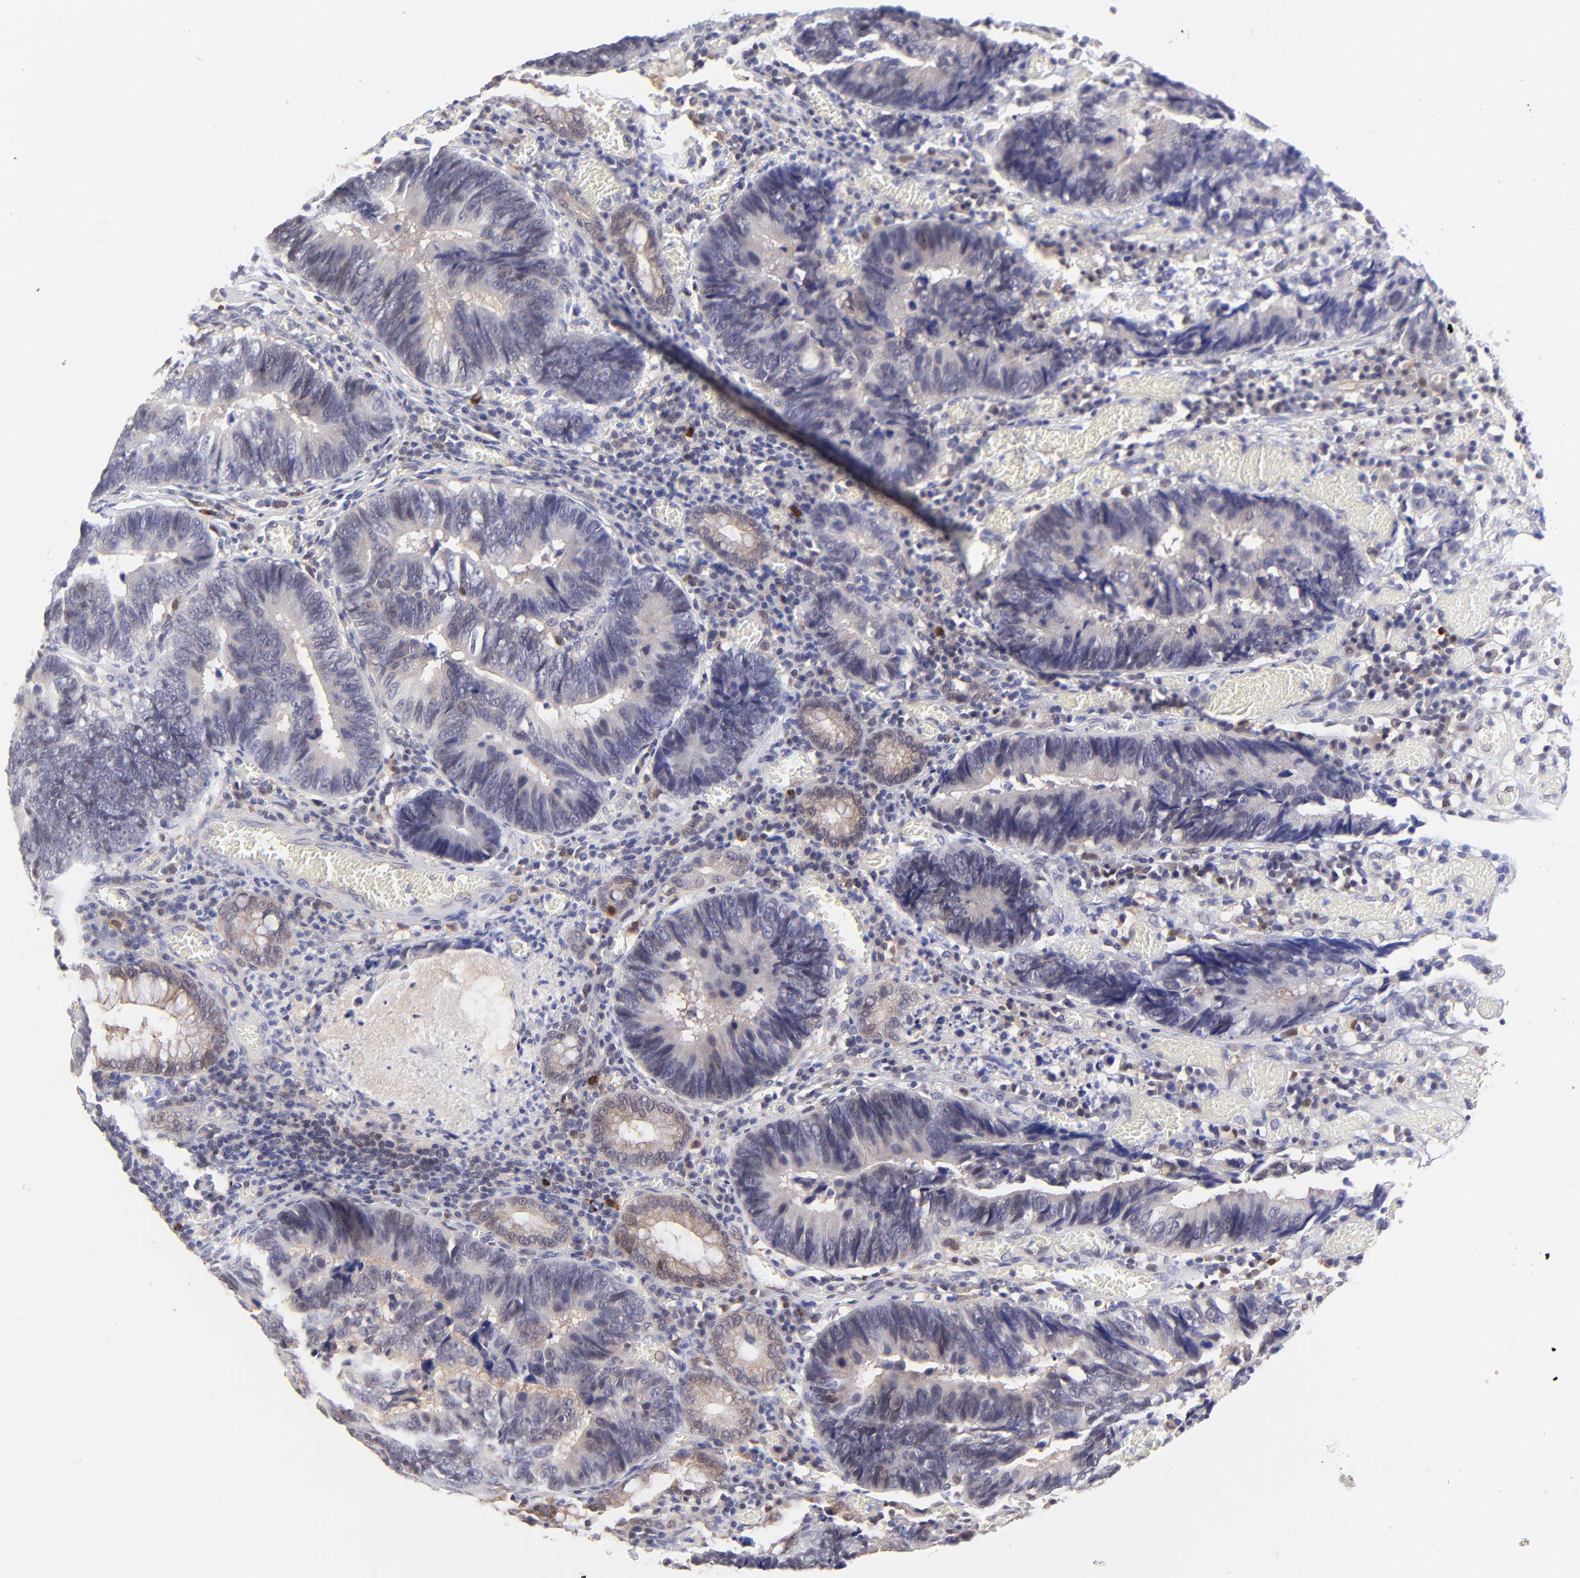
{"staining": {"intensity": "negative", "quantity": "none", "location": "none"}, "tissue": "colorectal cancer", "cell_type": "Tumor cells", "image_type": "cancer", "snomed": [{"axis": "morphology", "description": "Adenocarcinoma, NOS"}, {"axis": "topography", "description": "Rectum"}], "caption": "An image of adenocarcinoma (colorectal) stained for a protein demonstrates no brown staining in tumor cells.", "gene": "HYAL1", "patient": {"sex": "female", "age": 98}}